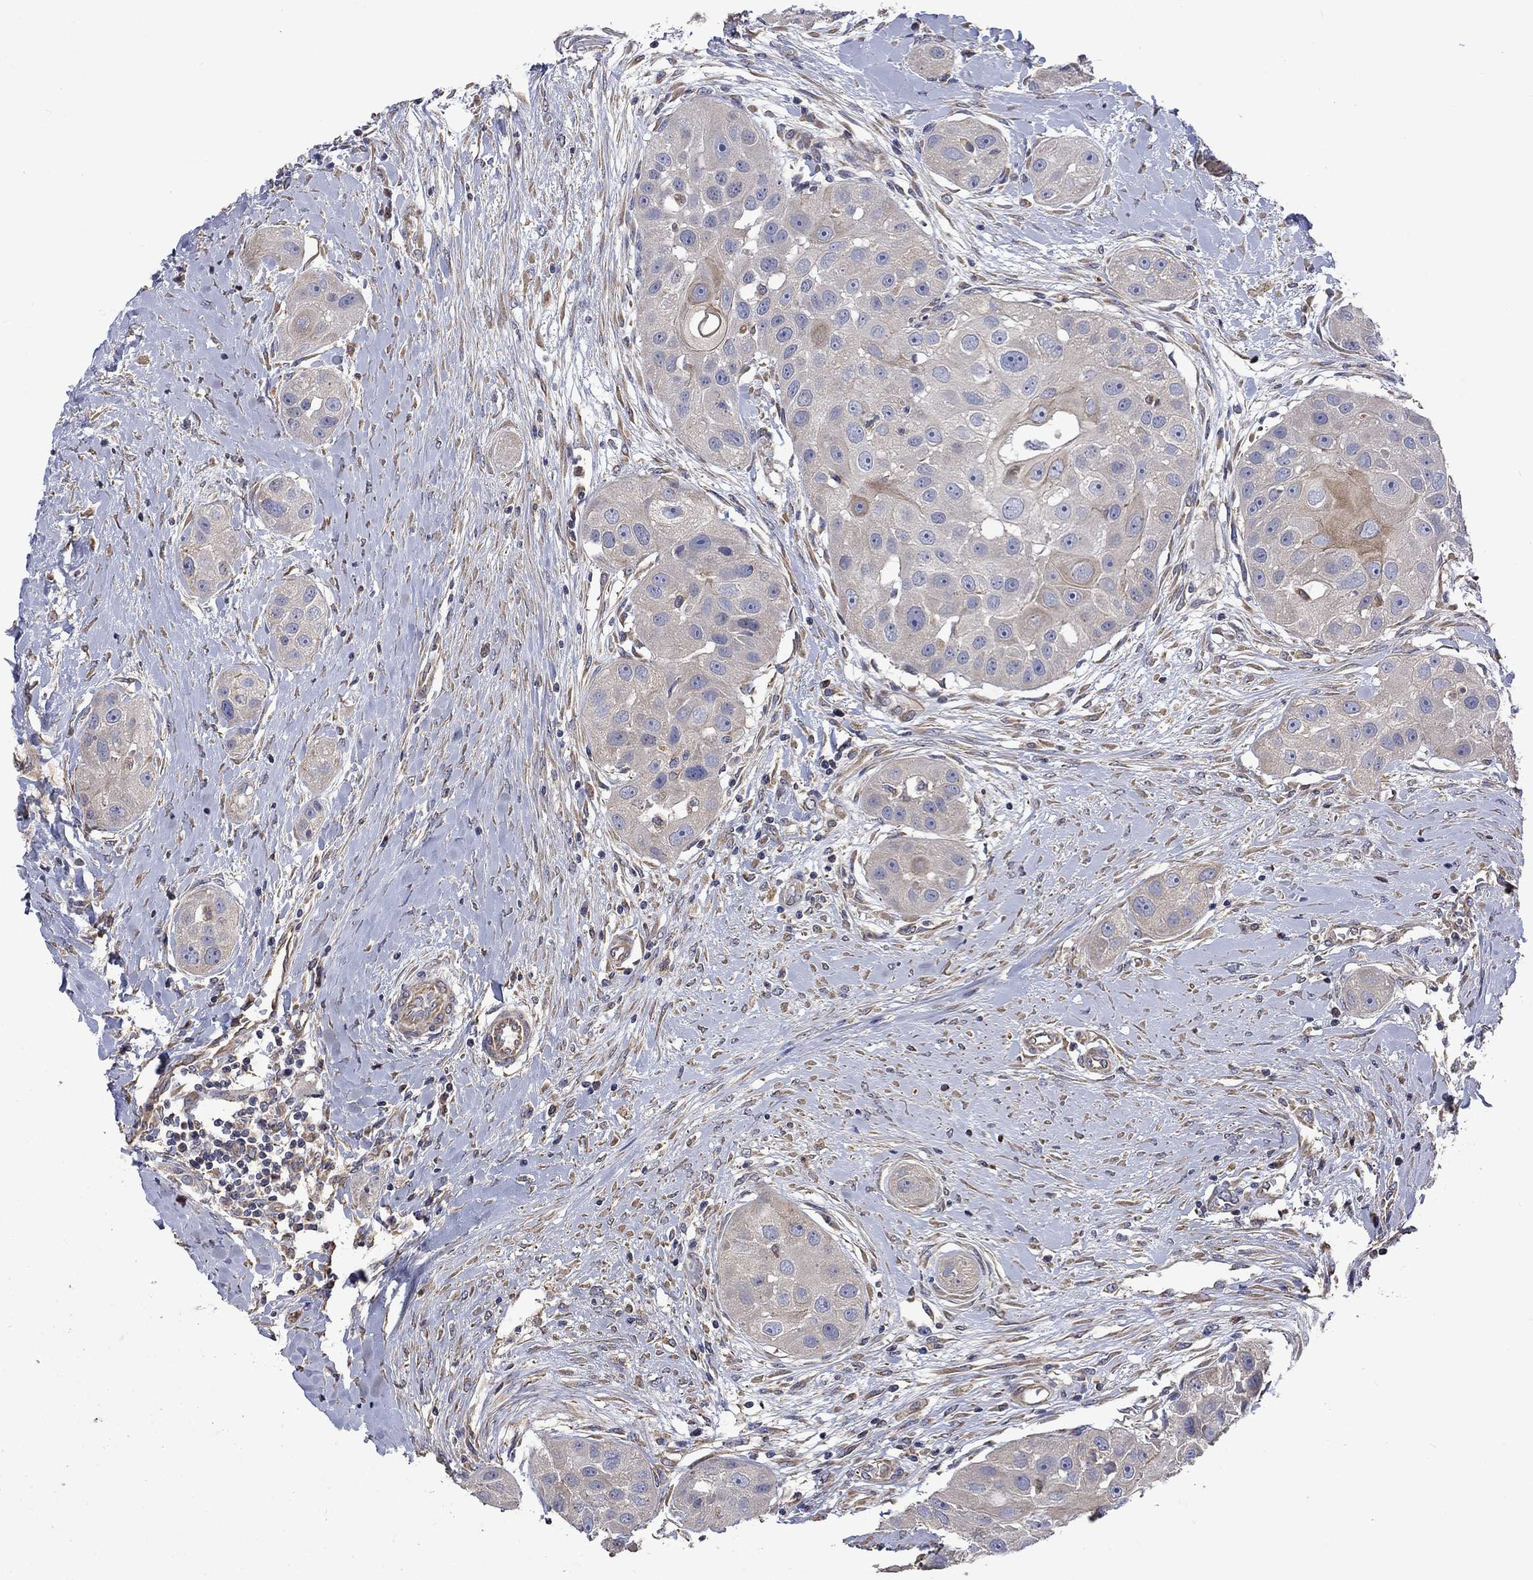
{"staining": {"intensity": "weak", "quantity": "<25%", "location": "cytoplasmic/membranous"}, "tissue": "head and neck cancer", "cell_type": "Tumor cells", "image_type": "cancer", "snomed": [{"axis": "morphology", "description": "Normal tissue, NOS"}, {"axis": "morphology", "description": "Squamous cell carcinoma, NOS"}, {"axis": "topography", "description": "Skeletal muscle"}, {"axis": "topography", "description": "Head-Neck"}], "caption": "Micrograph shows no significant protein staining in tumor cells of head and neck cancer.", "gene": "CAMKK2", "patient": {"sex": "male", "age": 51}}